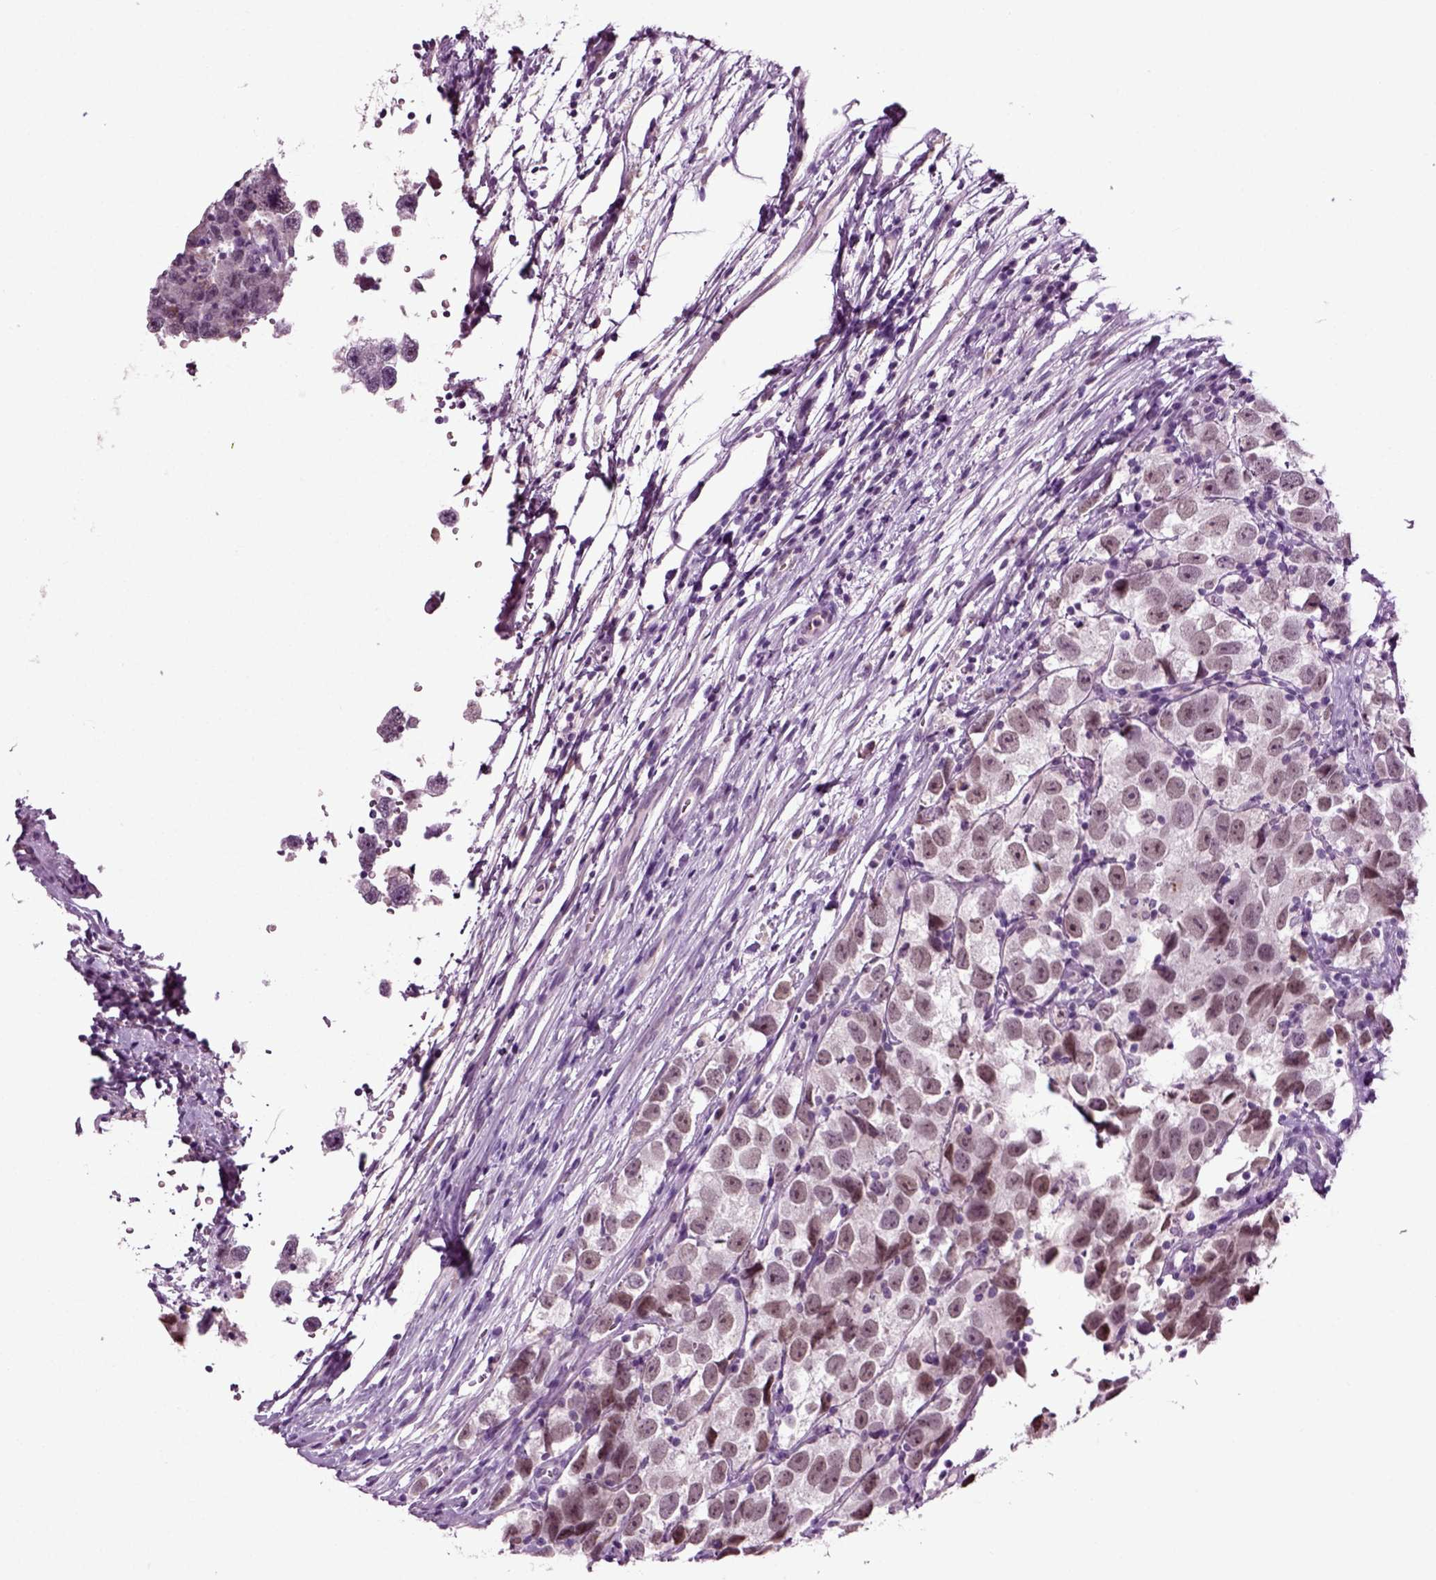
{"staining": {"intensity": "negative", "quantity": "none", "location": "none"}, "tissue": "testis cancer", "cell_type": "Tumor cells", "image_type": "cancer", "snomed": [{"axis": "morphology", "description": "Seminoma, NOS"}, {"axis": "topography", "description": "Testis"}], "caption": "Image shows no protein staining in tumor cells of testis cancer tissue. (Brightfield microscopy of DAB immunohistochemistry (IHC) at high magnification).", "gene": "SPATA17", "patient": {"sex": "male", "age": 26}}